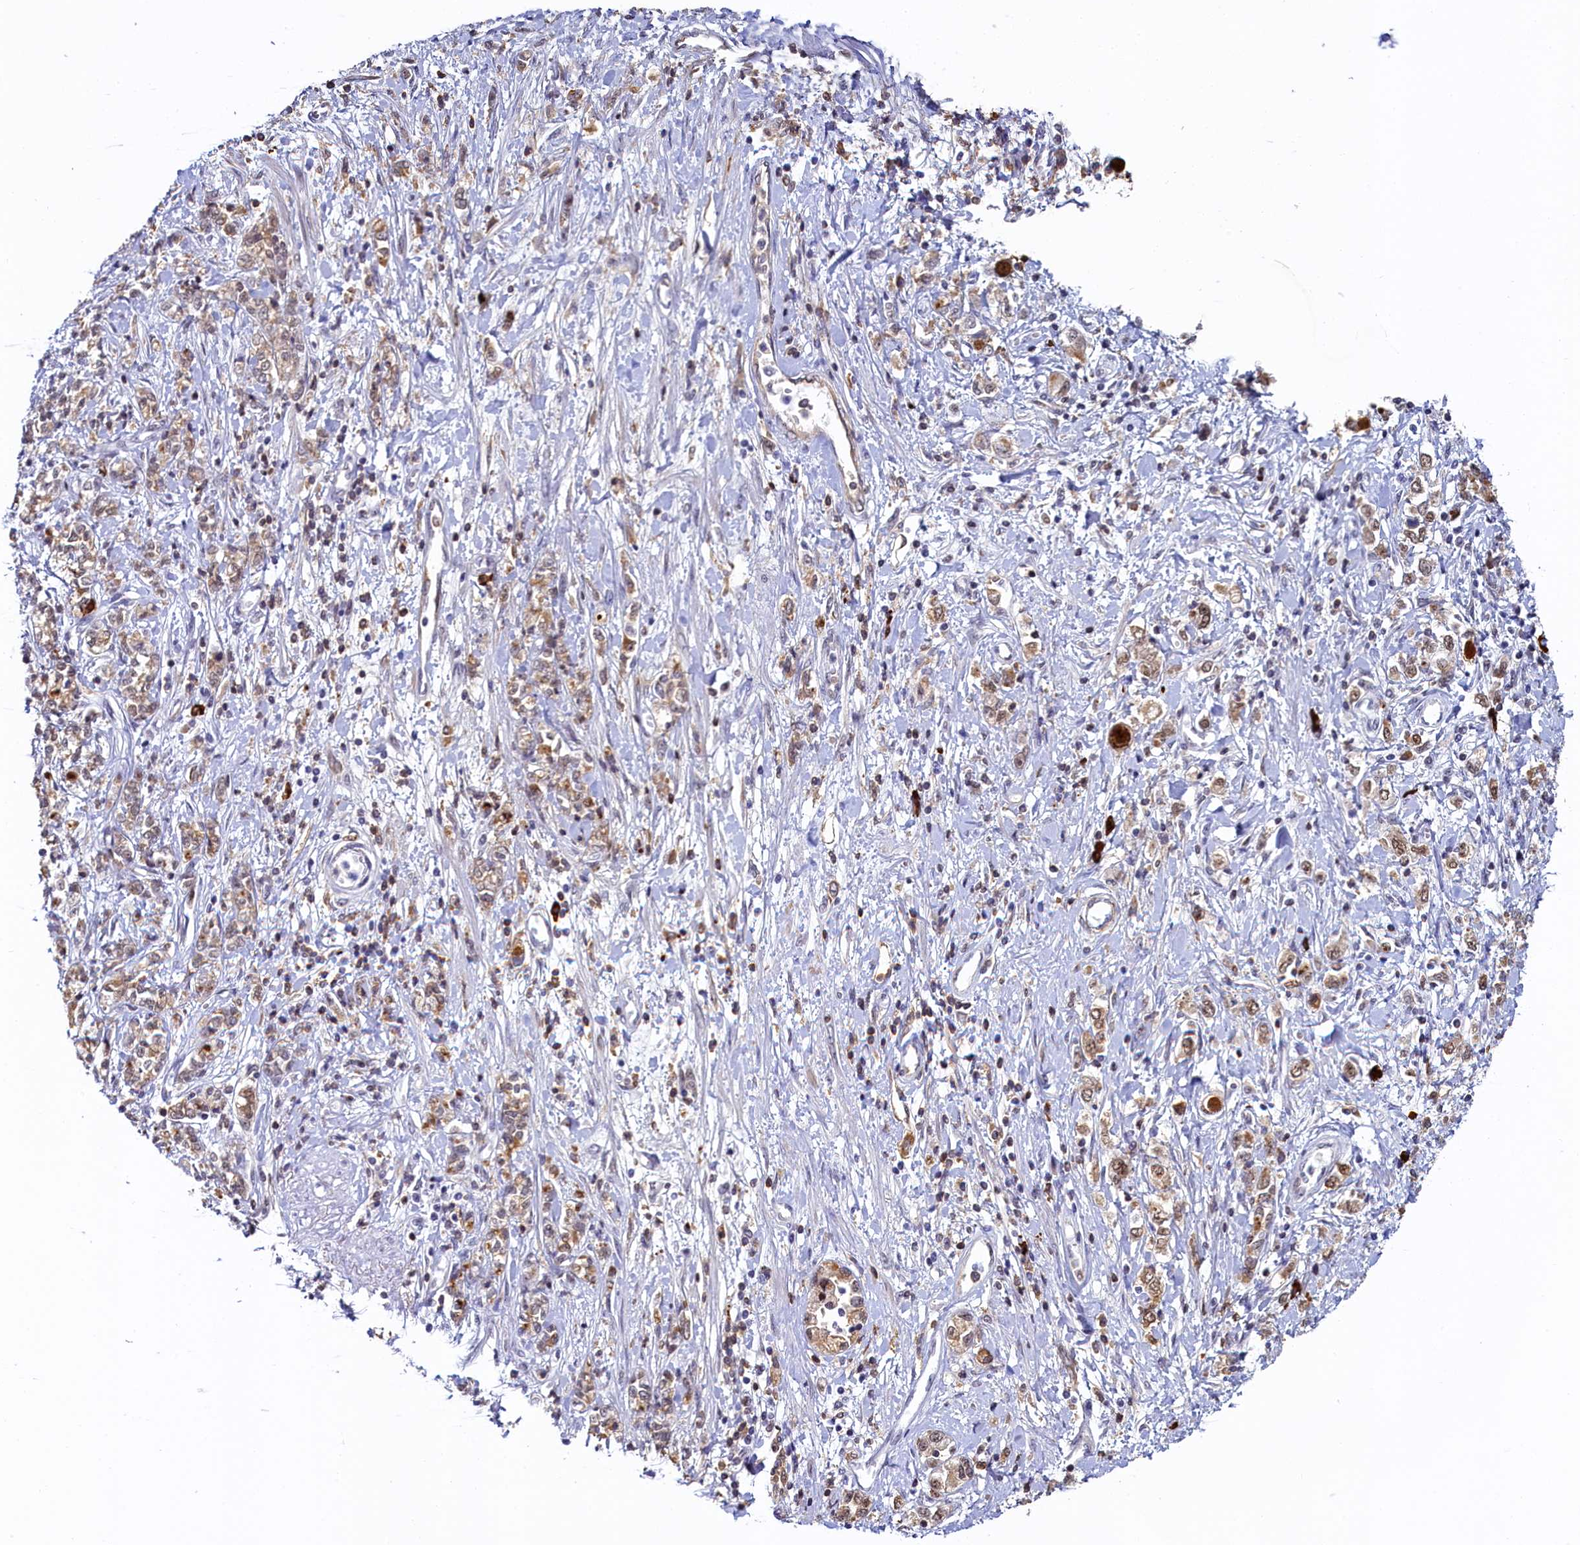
{"staining": {"intensity": "weak", "quantity": ">75%", "location": "cytoplasmic/membranous,nuclear"}, "tissue": "stomach cancer", "cell_type": "Tumor cells", "image_type": "cancer", "snomed": [{"axis": "morphology", "description": "Adenocarcinoma, NOS"}, {"axis": "topography", "description": "Stomach"}], "caption": "Immunohistochemical staining of stomach adenocarcinoma displays low levels of weak cytoplasmic/membranous and nuclear positivity in approximately >75% of tumor cells.", "gene": "INTS14", "patient": {"sex": "female", "age": 76}}